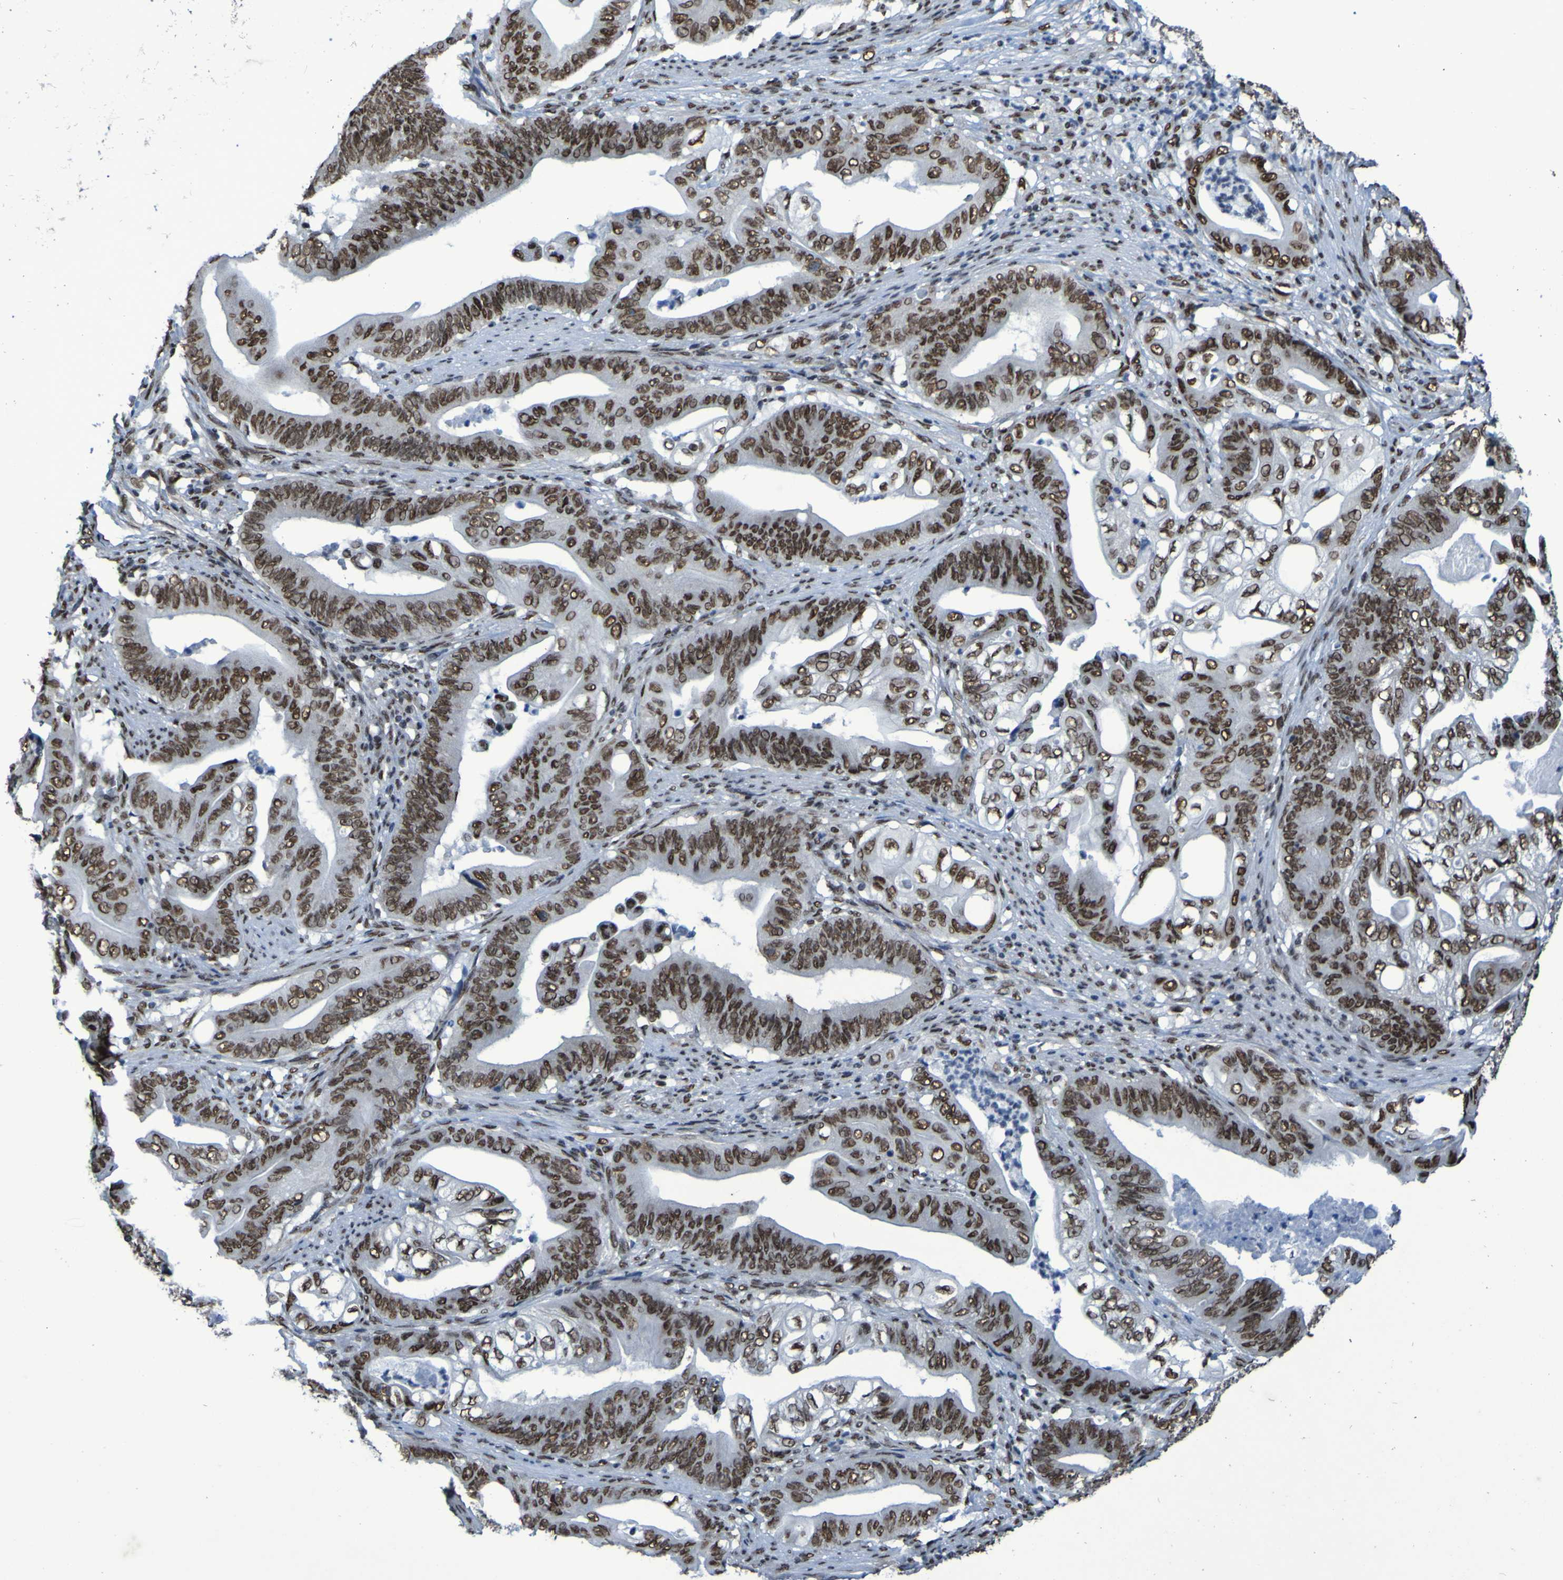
{"staining": {"intensity": "strong", "quantity": ">75%", "location": "nuclear"}, "tissue": "stomach cancer", "cell_type": "Tumor cells", "image_type": "cancer", "snomed": [{"axis": "morphology", "description": "Adenocarcinoma, NOS"}, {"axis": "topography", "description": "Stomach"}], "caption": "IHC (DAB (3,3'-diaminobenzidine)) staining of stomach cancer shows strong nuclear protein positivity in approximately >75% of tumor cells.", "gene": "HNRNPR", "patient": {"sex": "female", "age": 73}}